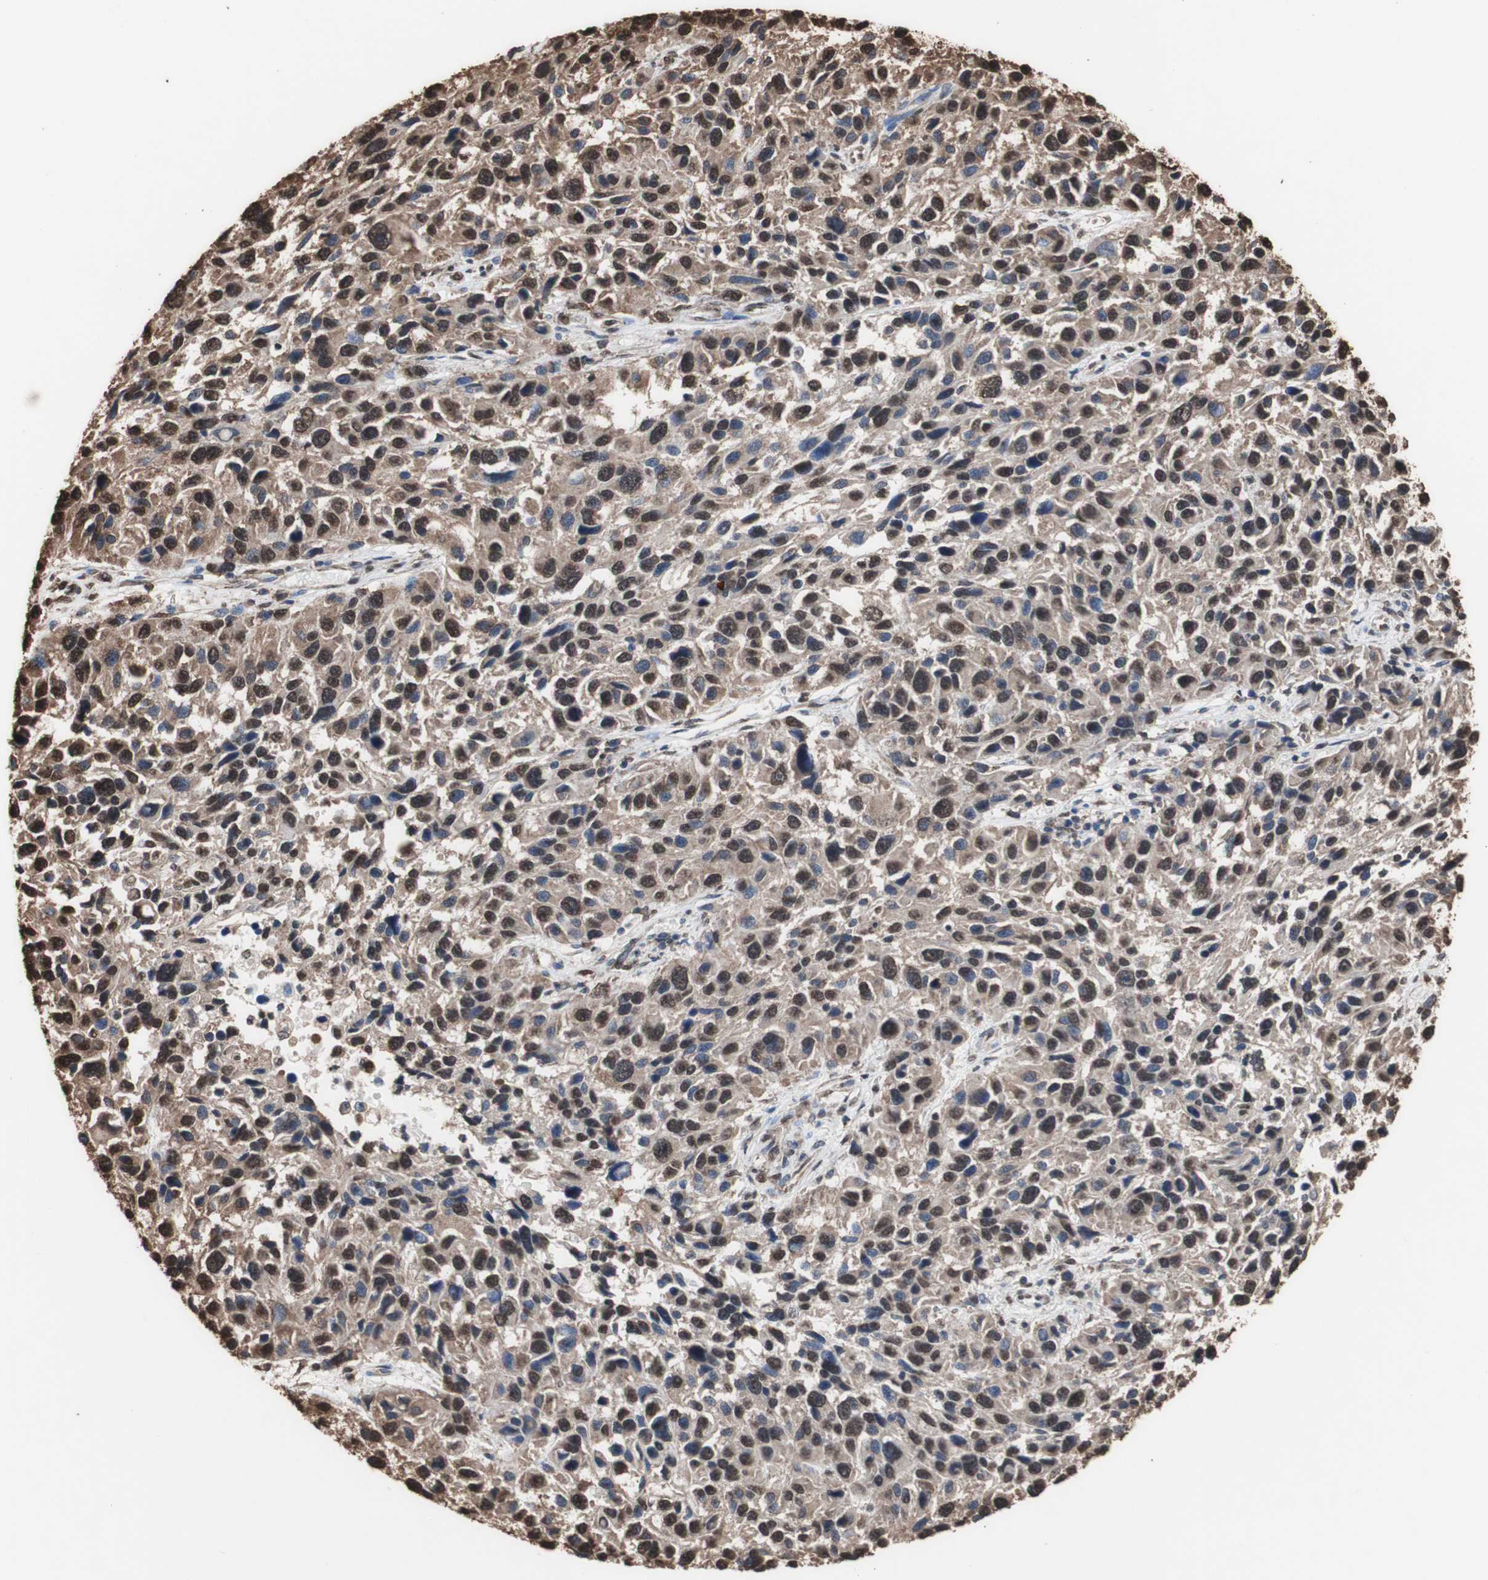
{"staining": {"intensity": "strong", "quantity": "25%-75%", "location": "cytoplasmic/membranous,nuclear"}, "tissue": "melanoma", "cell_type": "Tumor cells", "image_type": "cancer", "snomed": [{"axis": "morphology", "description": "Malignant melanoma, NOS"}, {"axis": "topography", "description": "Skin"}], "caption": "The image reveals a brown stain indicating the presence of a protein in the cytoplasmic/membranous and nuclear of tumor cells in malignant melanoma.", "gene": "PIDD1", "patient": {"sex": "male", "age": 53}}